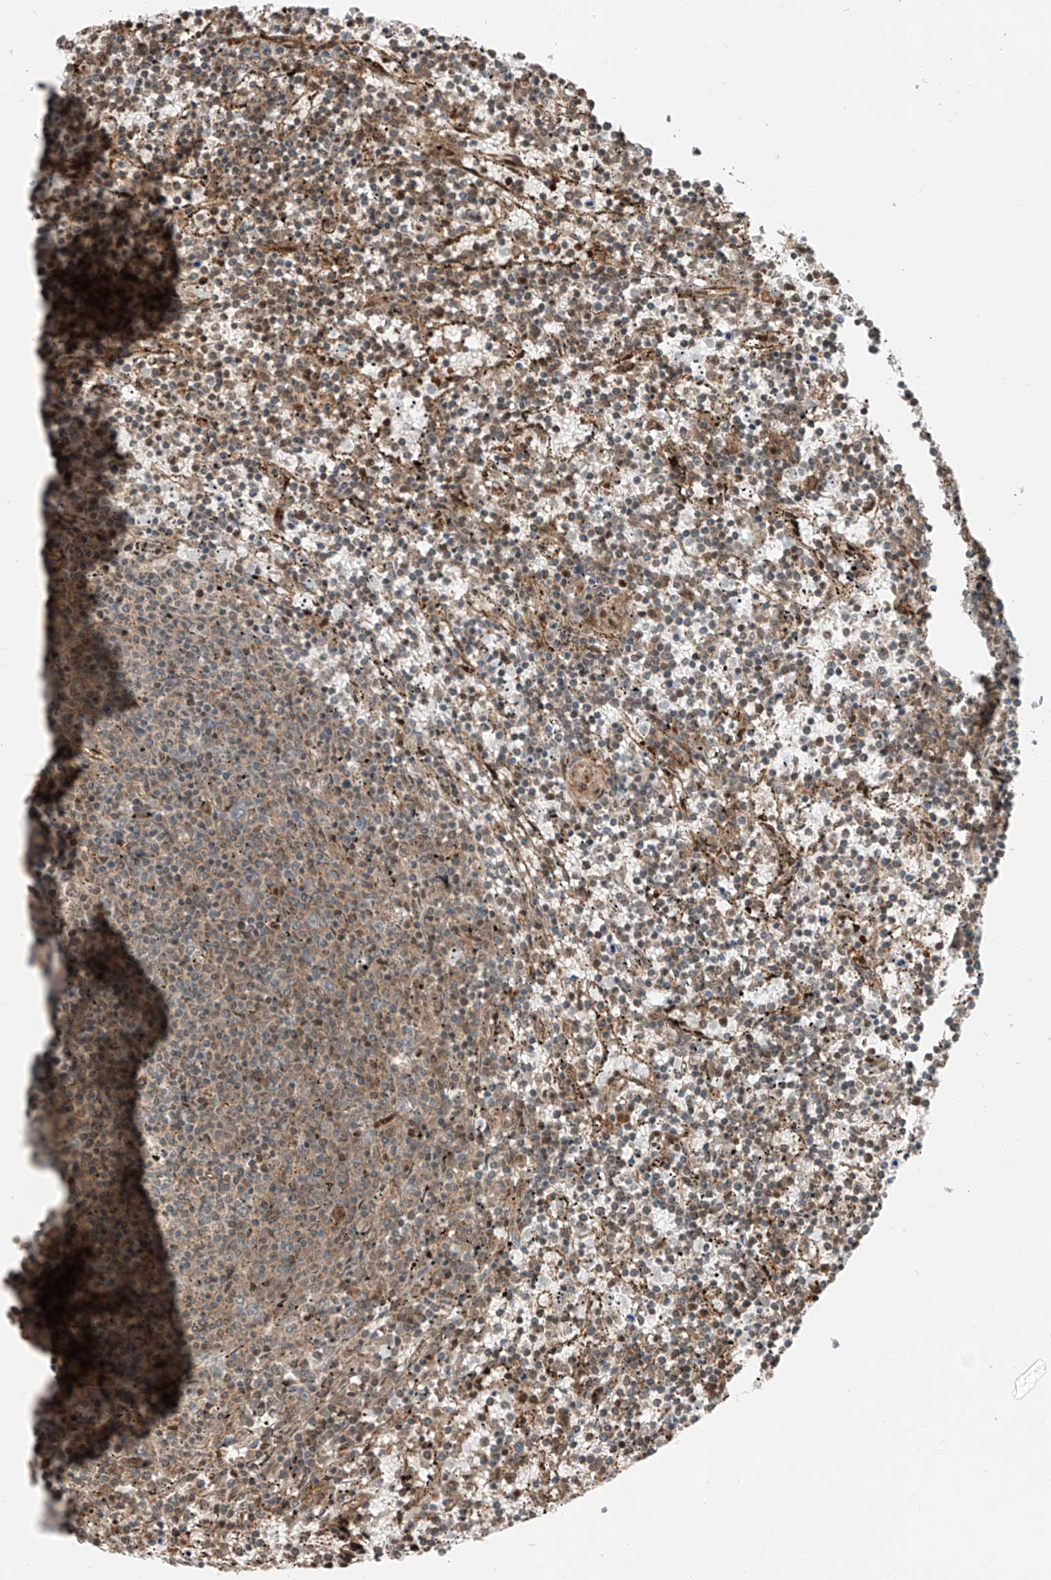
{"staining": {"intensity": "weak", "quantity": "25%-75%", "location": "cytoplasmic/membranous"}, "tissue": "lymphoma", "cell_type": "Tumor cells", "image_type": "cancer", "snomed": [{"axis": "morphology", "description": "Malignant lymphoma, non-Hodgkin's type, Low grade"}, {"axis": "topography", "description": "Spleen"}], "caption": "Malignant lymphoma, non-Hodgkin's type (low-grade) stained with immunohistochemistry displays weak cytoplasmic/membranous expression in approximately 25%-75% of tumor cells. (DAB (3,3'-diaminobenzidine) = brown stain, brightfield microscopy at high magnification).", "gene": "USP48", "patient": {"sex": "female", "age": 50}}